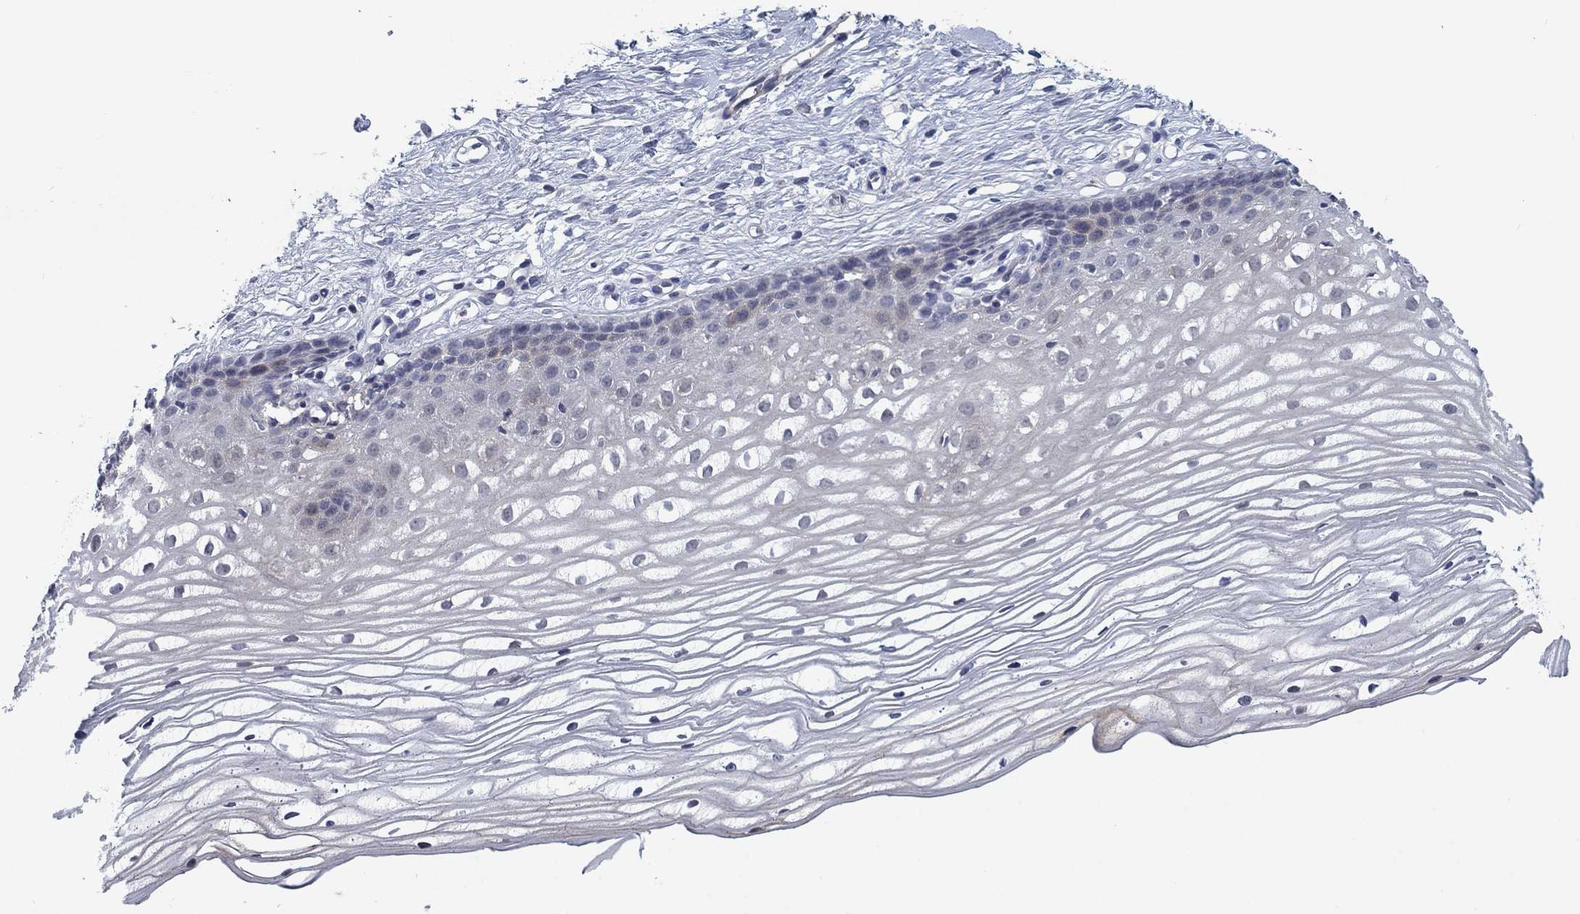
{"staining": {"intensity": "negative", "quantity": "none", "location": "none"}, "tissue": "cervix", "cell_type": "Glandular cells", "image_type": "normal", "snomed": [{"axis": "morphology", "description": "Normal tissue, NOS"}, {"axis": "topography", "description": "Cervix"}], "caption": "Micrograph shows no significant protein positivity in glandular cells of benign cervix.", "gene": "KIF15", "patient": {"sex": "female", "age": 40}}